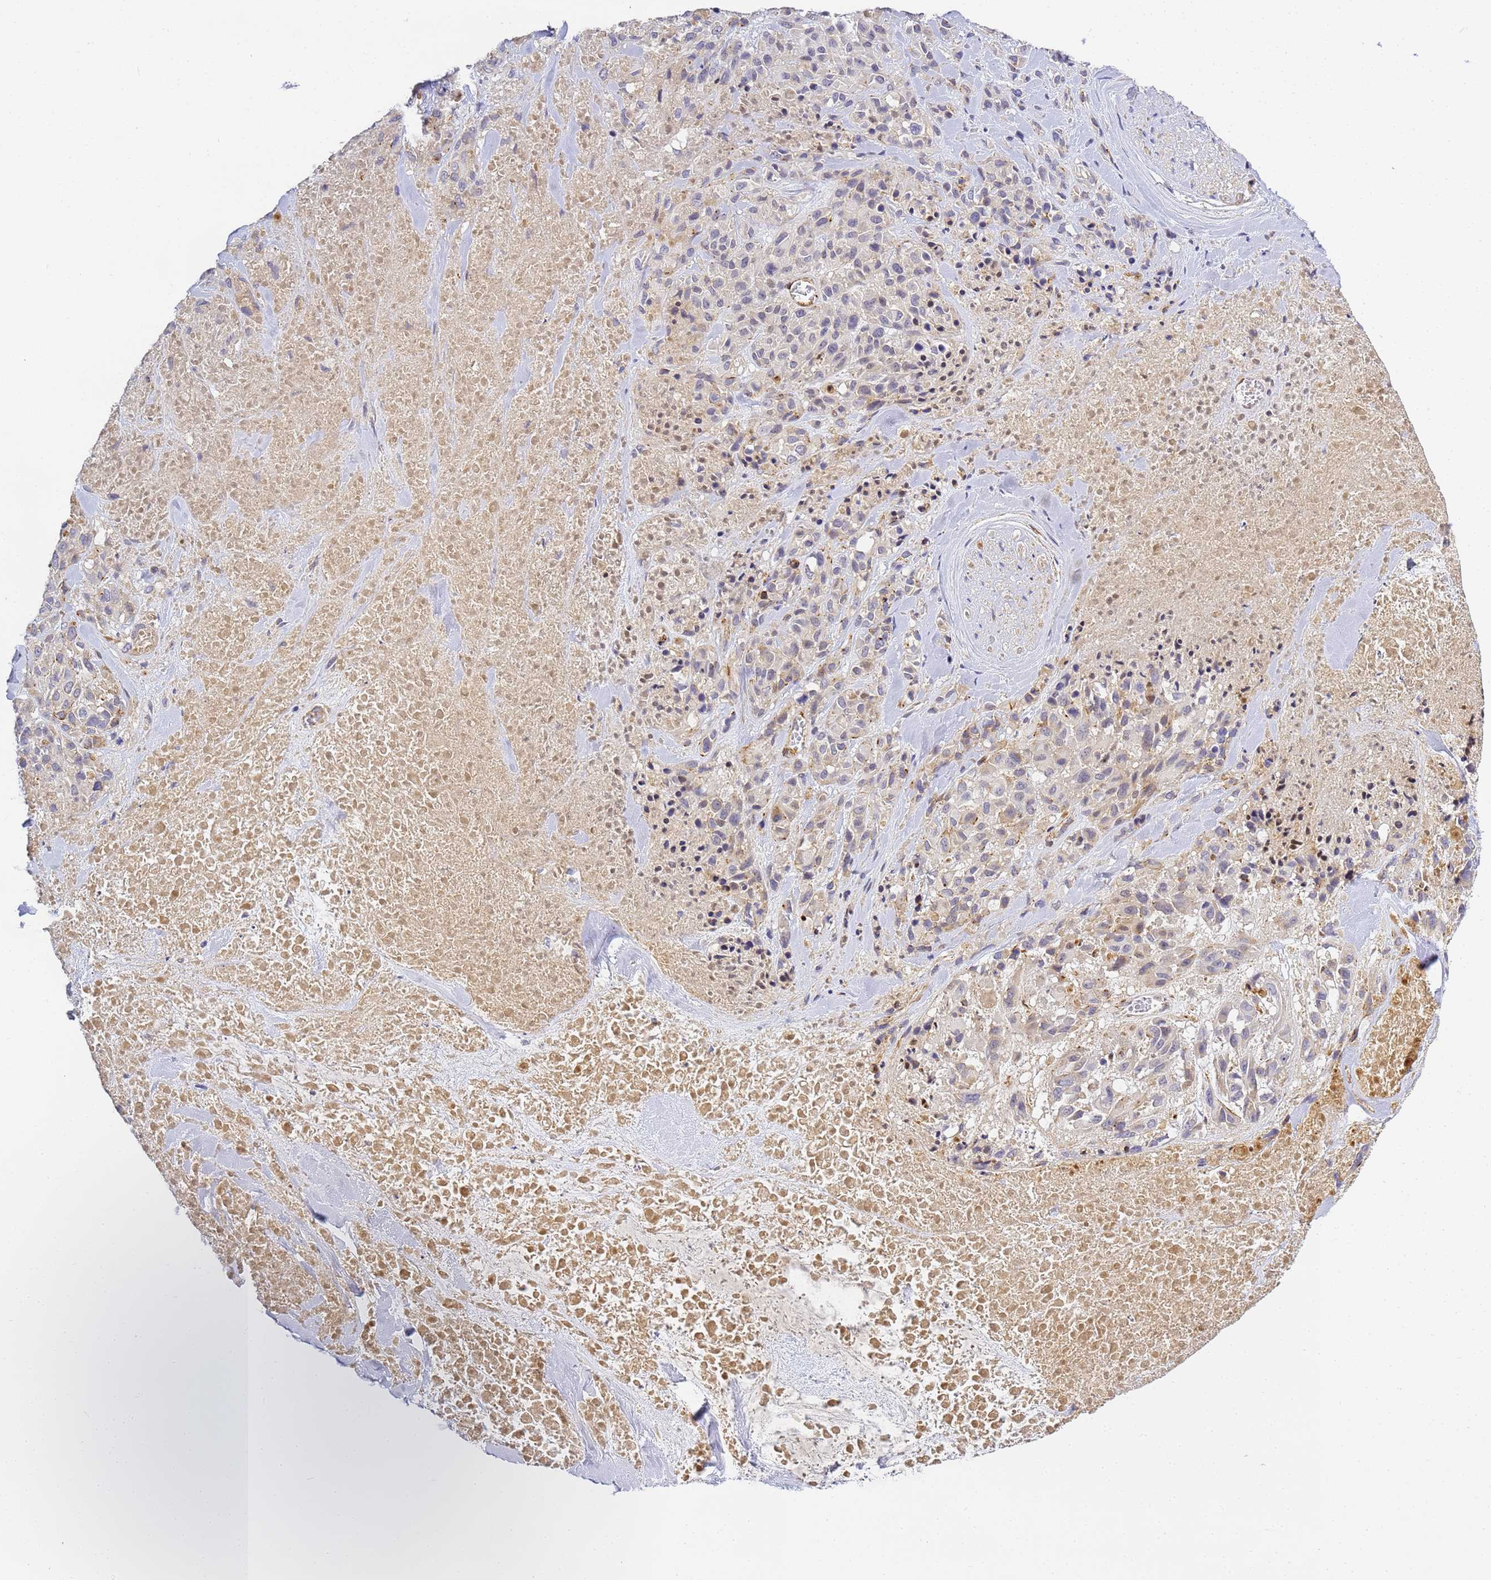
{"staining": {"intensity": "weak", "quantity": "<25%", "location": "cytoplasmic/membranous"}, "tissue": "melanoma", "cell_type": "Tumor cells", "image_type": "cancer", "snomed": [{"axis": "morphology", "description": "Malignant melanoma, Metastatic site"}, {"axis": "topography", "description": "Skin"}], "caption": "Photomicrograph shows no significant protein positivity in tumor cells of melanoma. The staining was performed using DAB (3,3'-diaminobenzidine) to visualize the protein expression in brown, while the nuclei were stained in blue with hematoxylin (Magnification: 20x).", "gene": "CFH", "patient": {"sex": "female", "age": 81}}